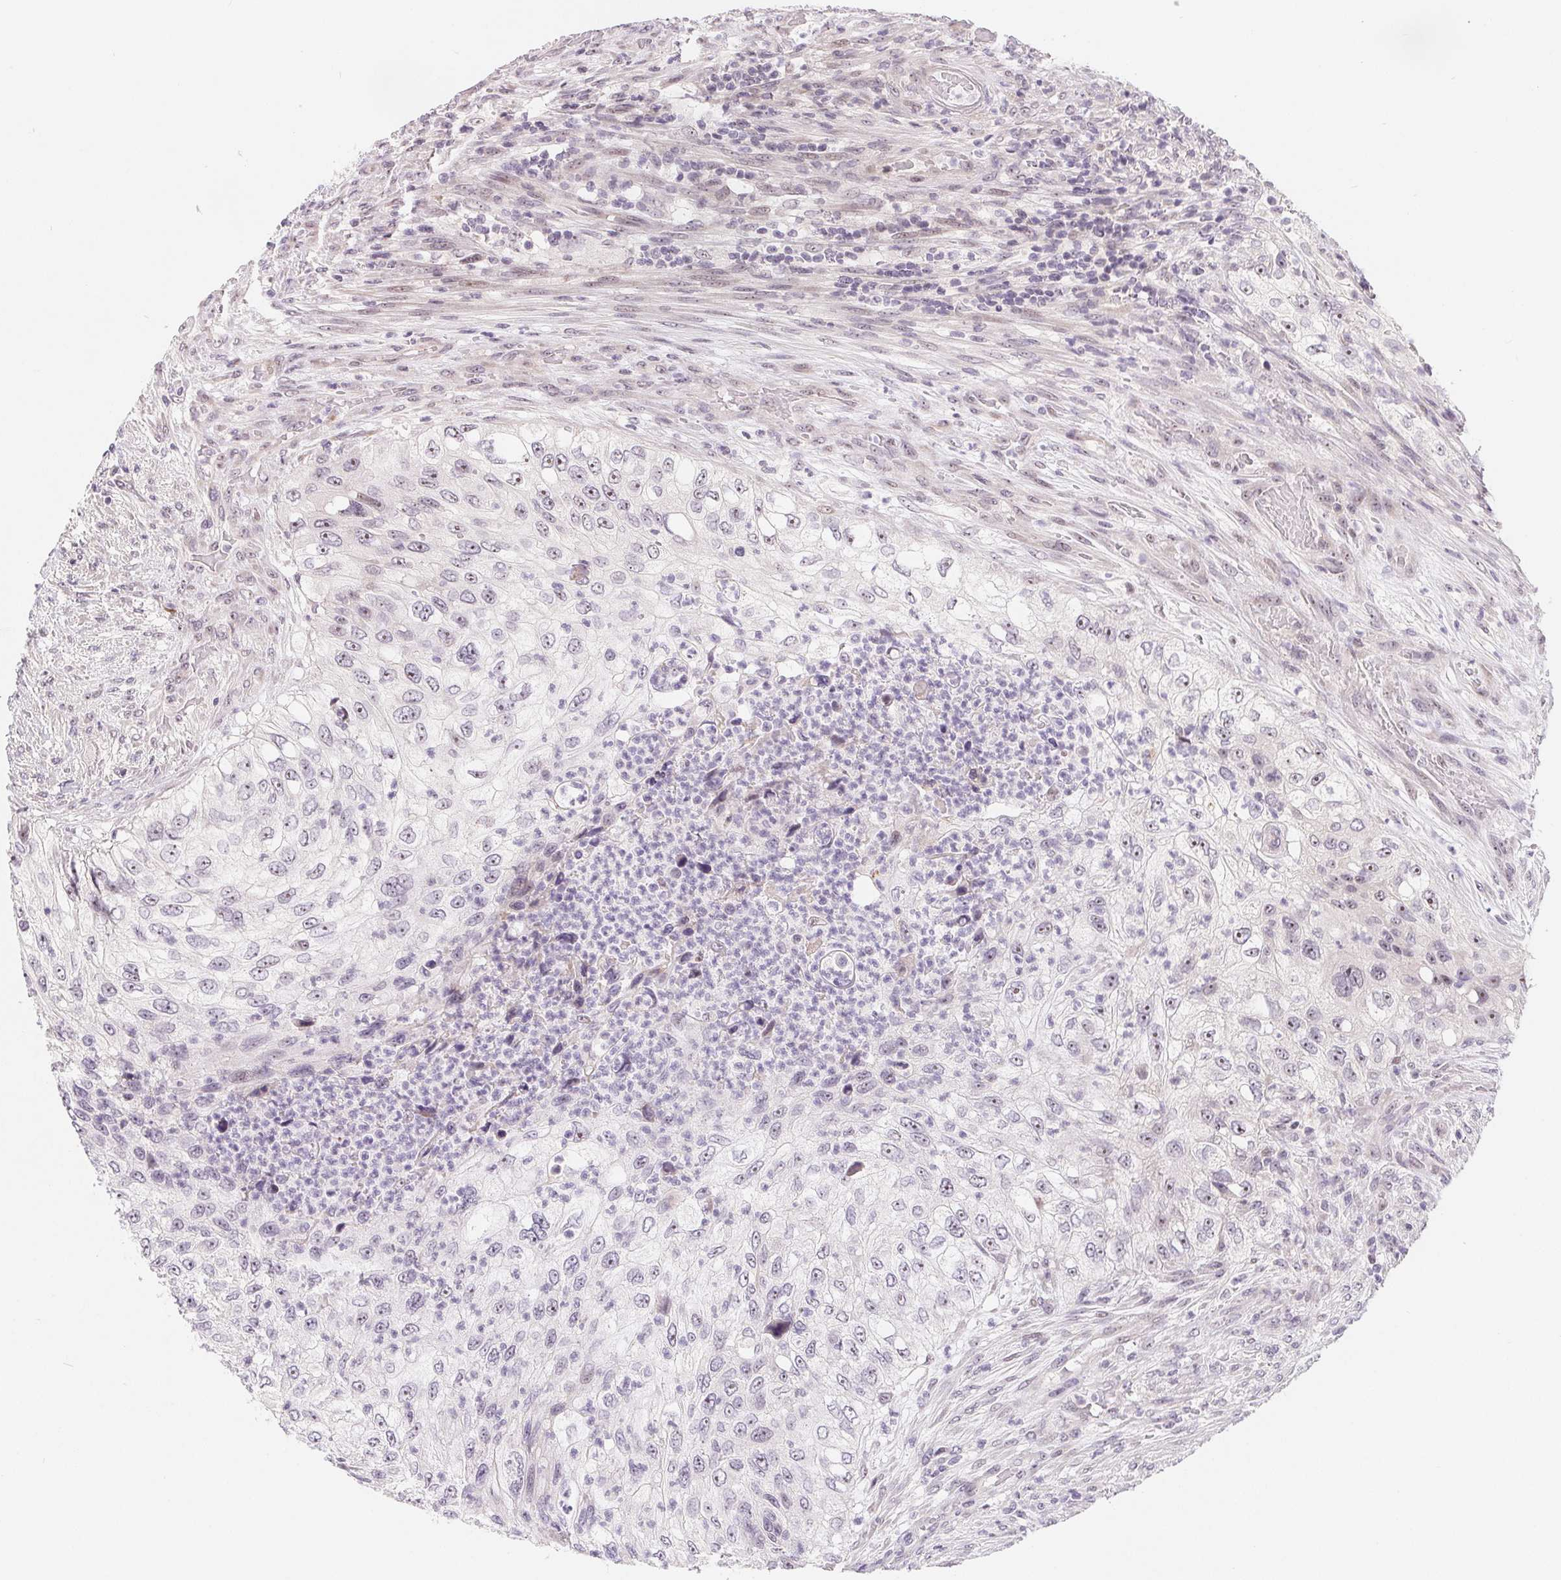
{"staining": {"intensity": "negative", "quantity": "none", "location": "none"}, "tissue": "urothelial cancer", "cell_type": "Tumor cells", "image_type": "cancer", "snomed": [{"axis": "morphology", "description": "Urothelial carcinoma, High grade"}, {"axis": "topography", "description": "Urinary bladder"}], "caption": "Tumor cells show no significant protein positivity in urothelial carcinoma (high-grade).", "gene": "LCA5L", "patient": {"sex": "female", "age": 60}}